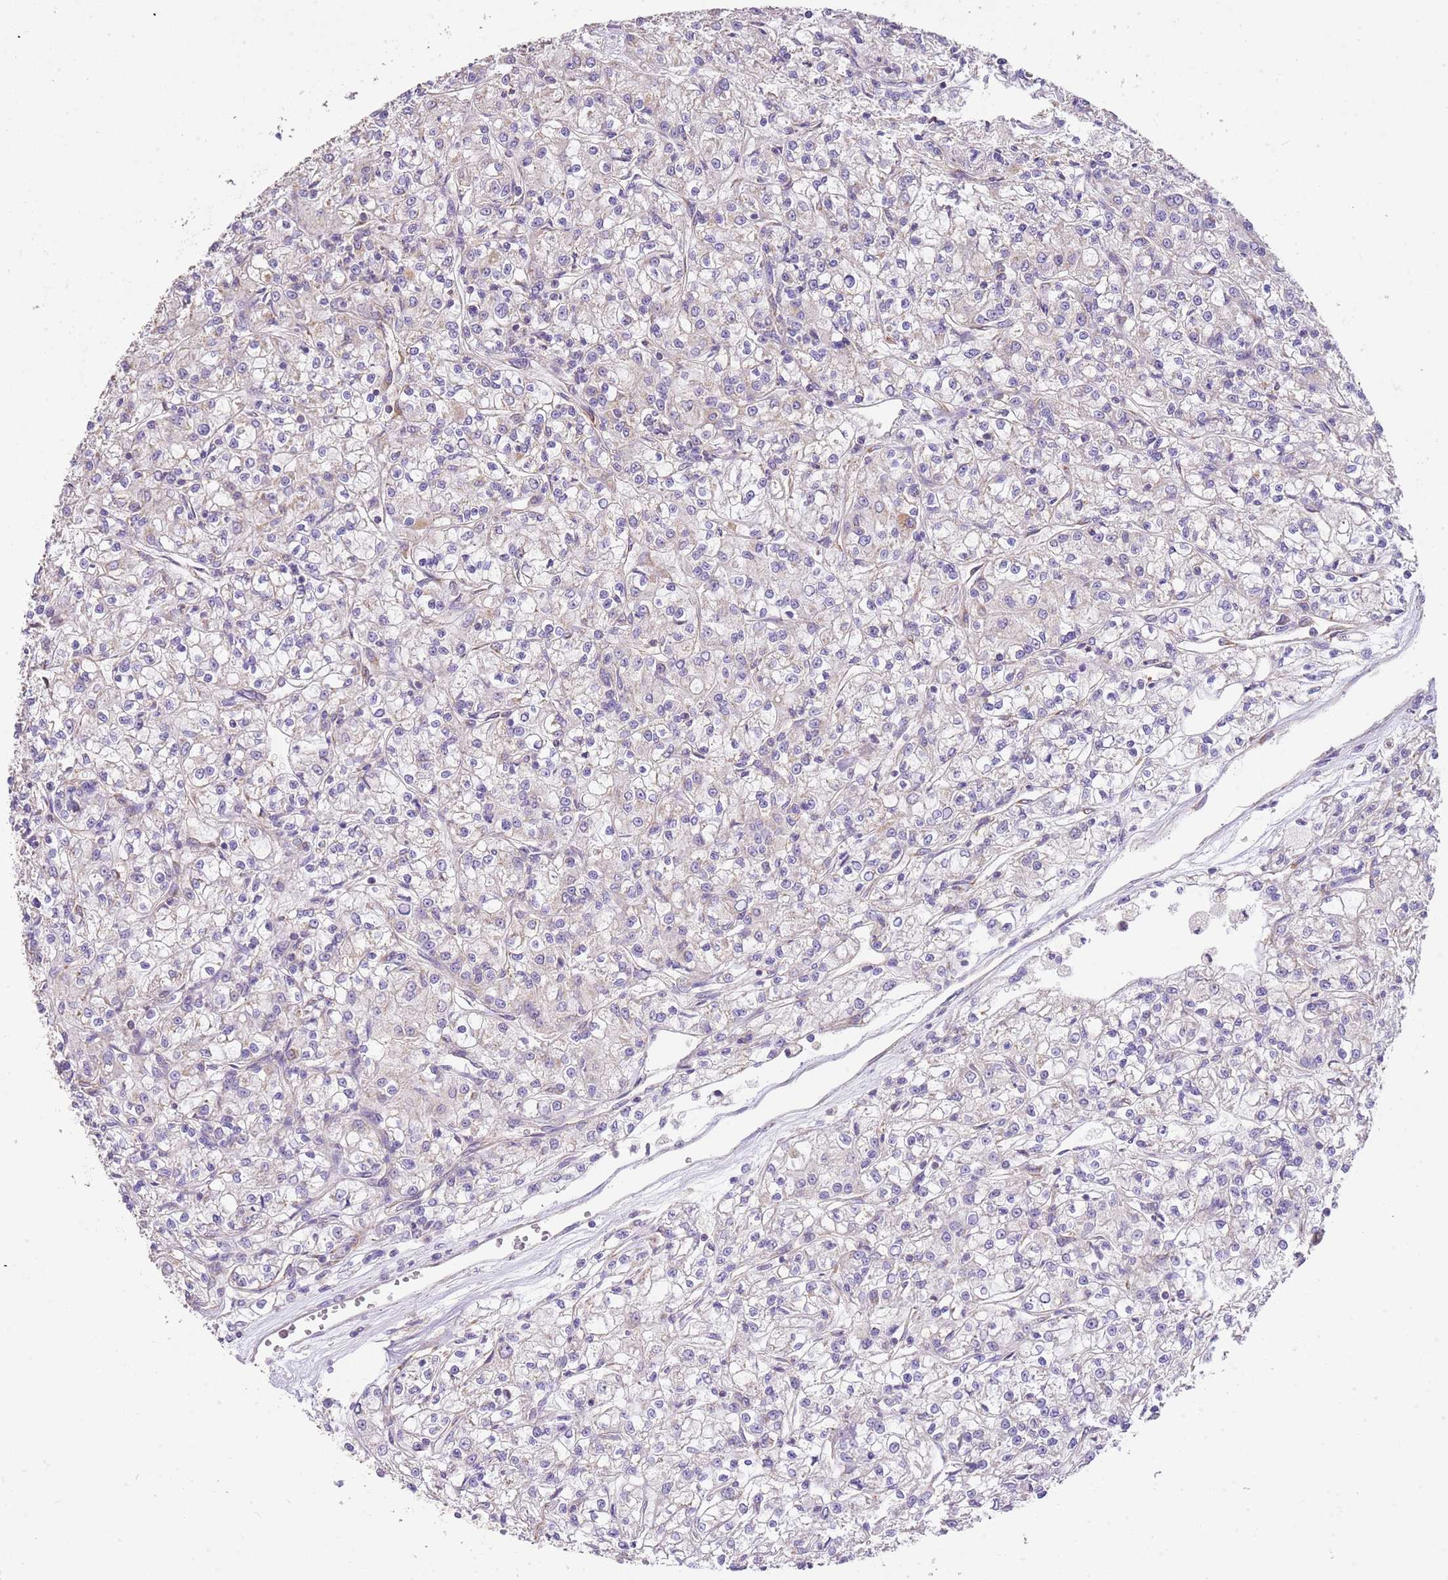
{"staining": {"intensity": "negative", "quantity": "none", "location": "none"}, "tissue": "renal cancer", "cell_type": "Tumor cells", "image_type": "cancer", "snomed": [{"axis": "morphology", "description": "Adenocarcinoma, NOS"}, {"axis": "topography", "description": "Kidney"}], "caption": "Immunohistochemistry of human renal cancer demonstrates no staining in tumor cells.", "gene": "DOCK9", "patient": {"sex": "female", "age": 59}}